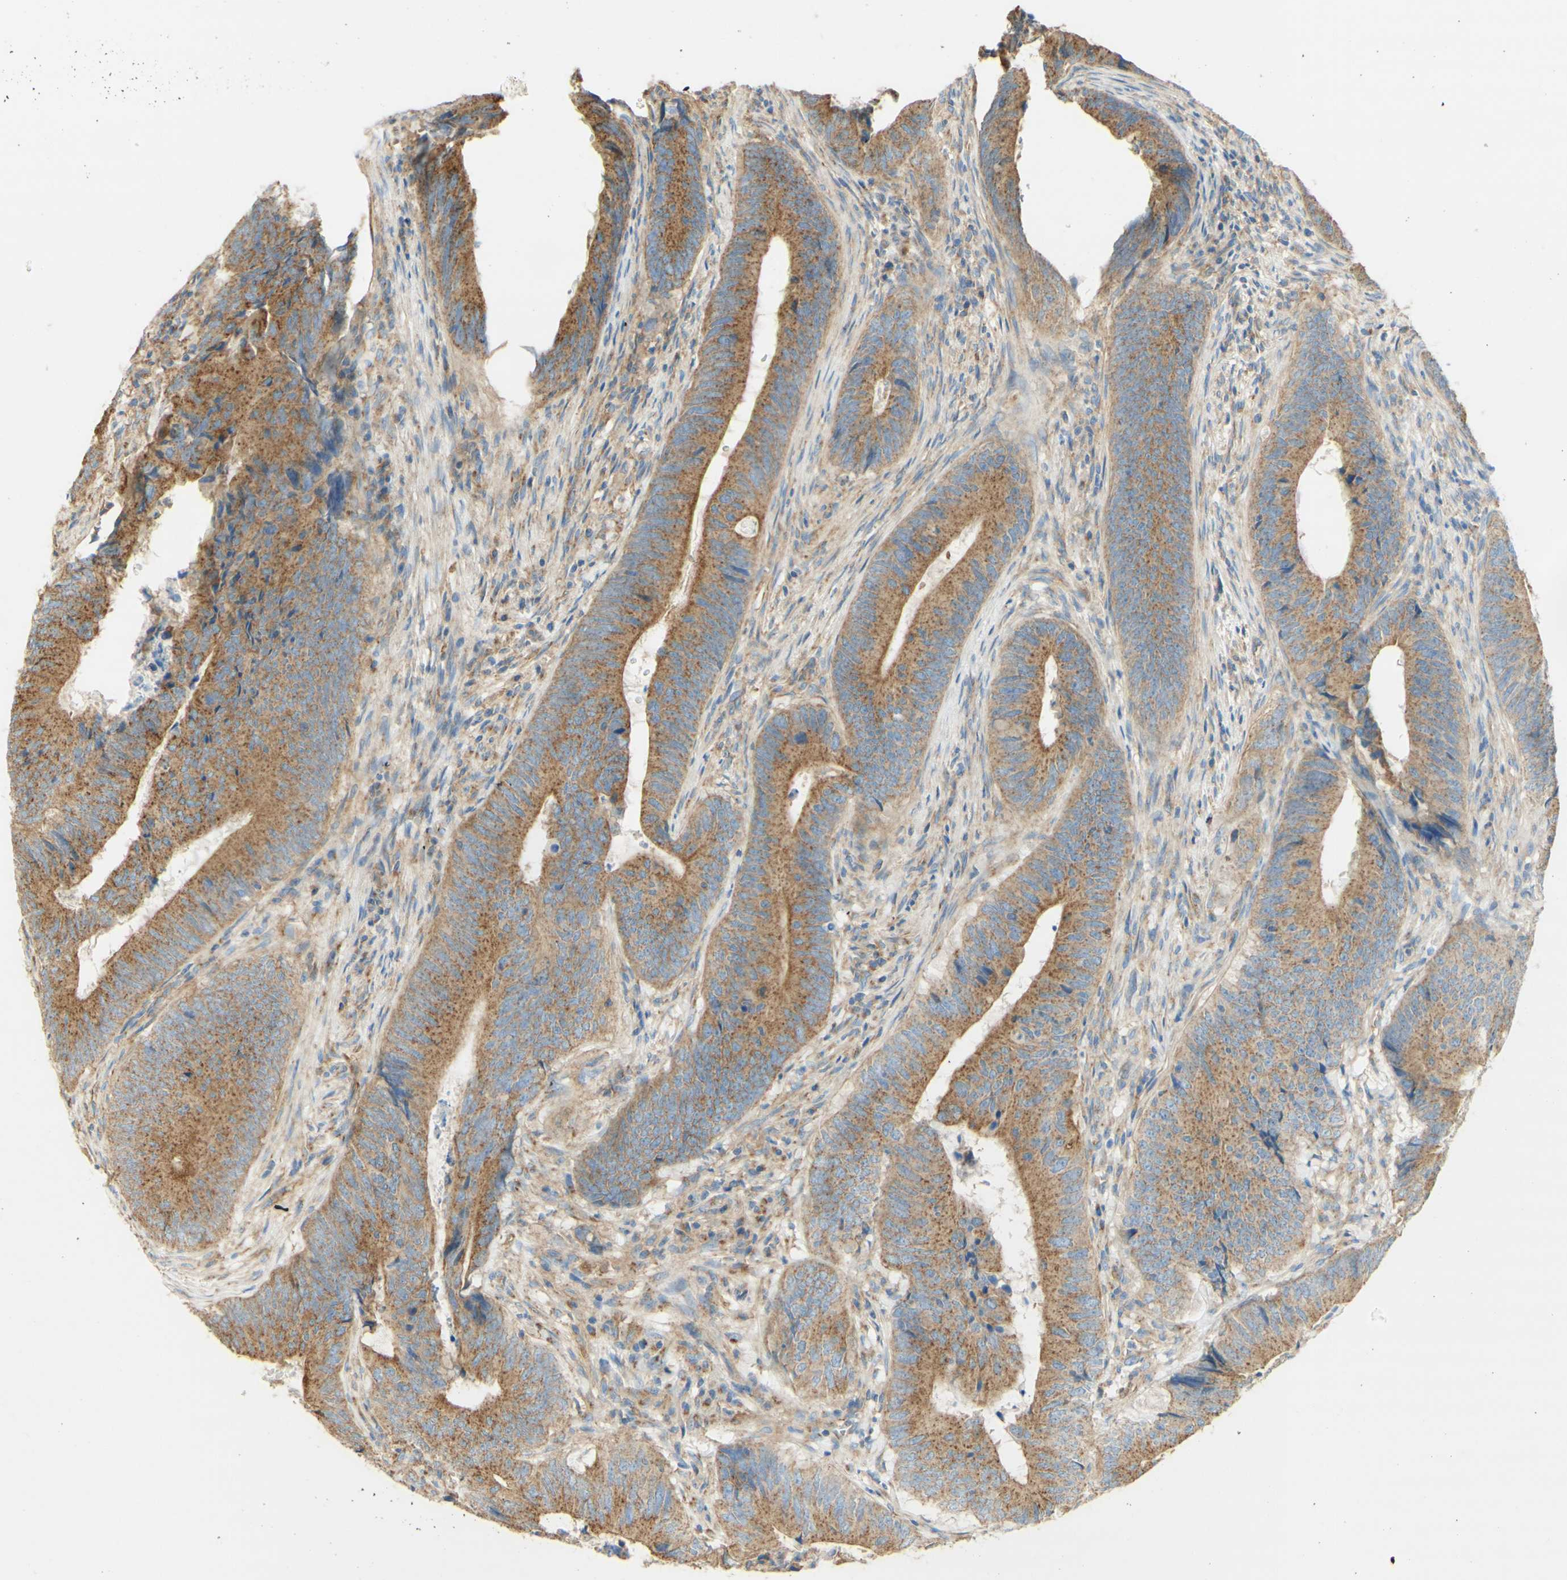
{"staining": {"intensity": "moderate", "quantity": ">75%", "location": "cytoplasmic/membranous"}, "tissue": "colorectal cancer", "cell_type": "Tumor cells", "image_type": "cancer", "snomed": [{"axis": "morphology", "description": "Normal tissue, NOS"}, {"axis": "morphology", "description": "Adenocarcinoma, NOS"}, {"axis": "topography", "description": "Colon"}], "caption": "Immunohistochemistry (IHC) image of neoplastic tissue: colorectal cancer (adenocarcinoma) stained using IHC exhibits medium levels of moderate protein expression localized specifically in the cytoplasmic/membranous of tumor cells, appearing as a cytoplasmic/membranous brown color.", "gene": "CLTC", "patient": {"sex": "male", "age": 56}}